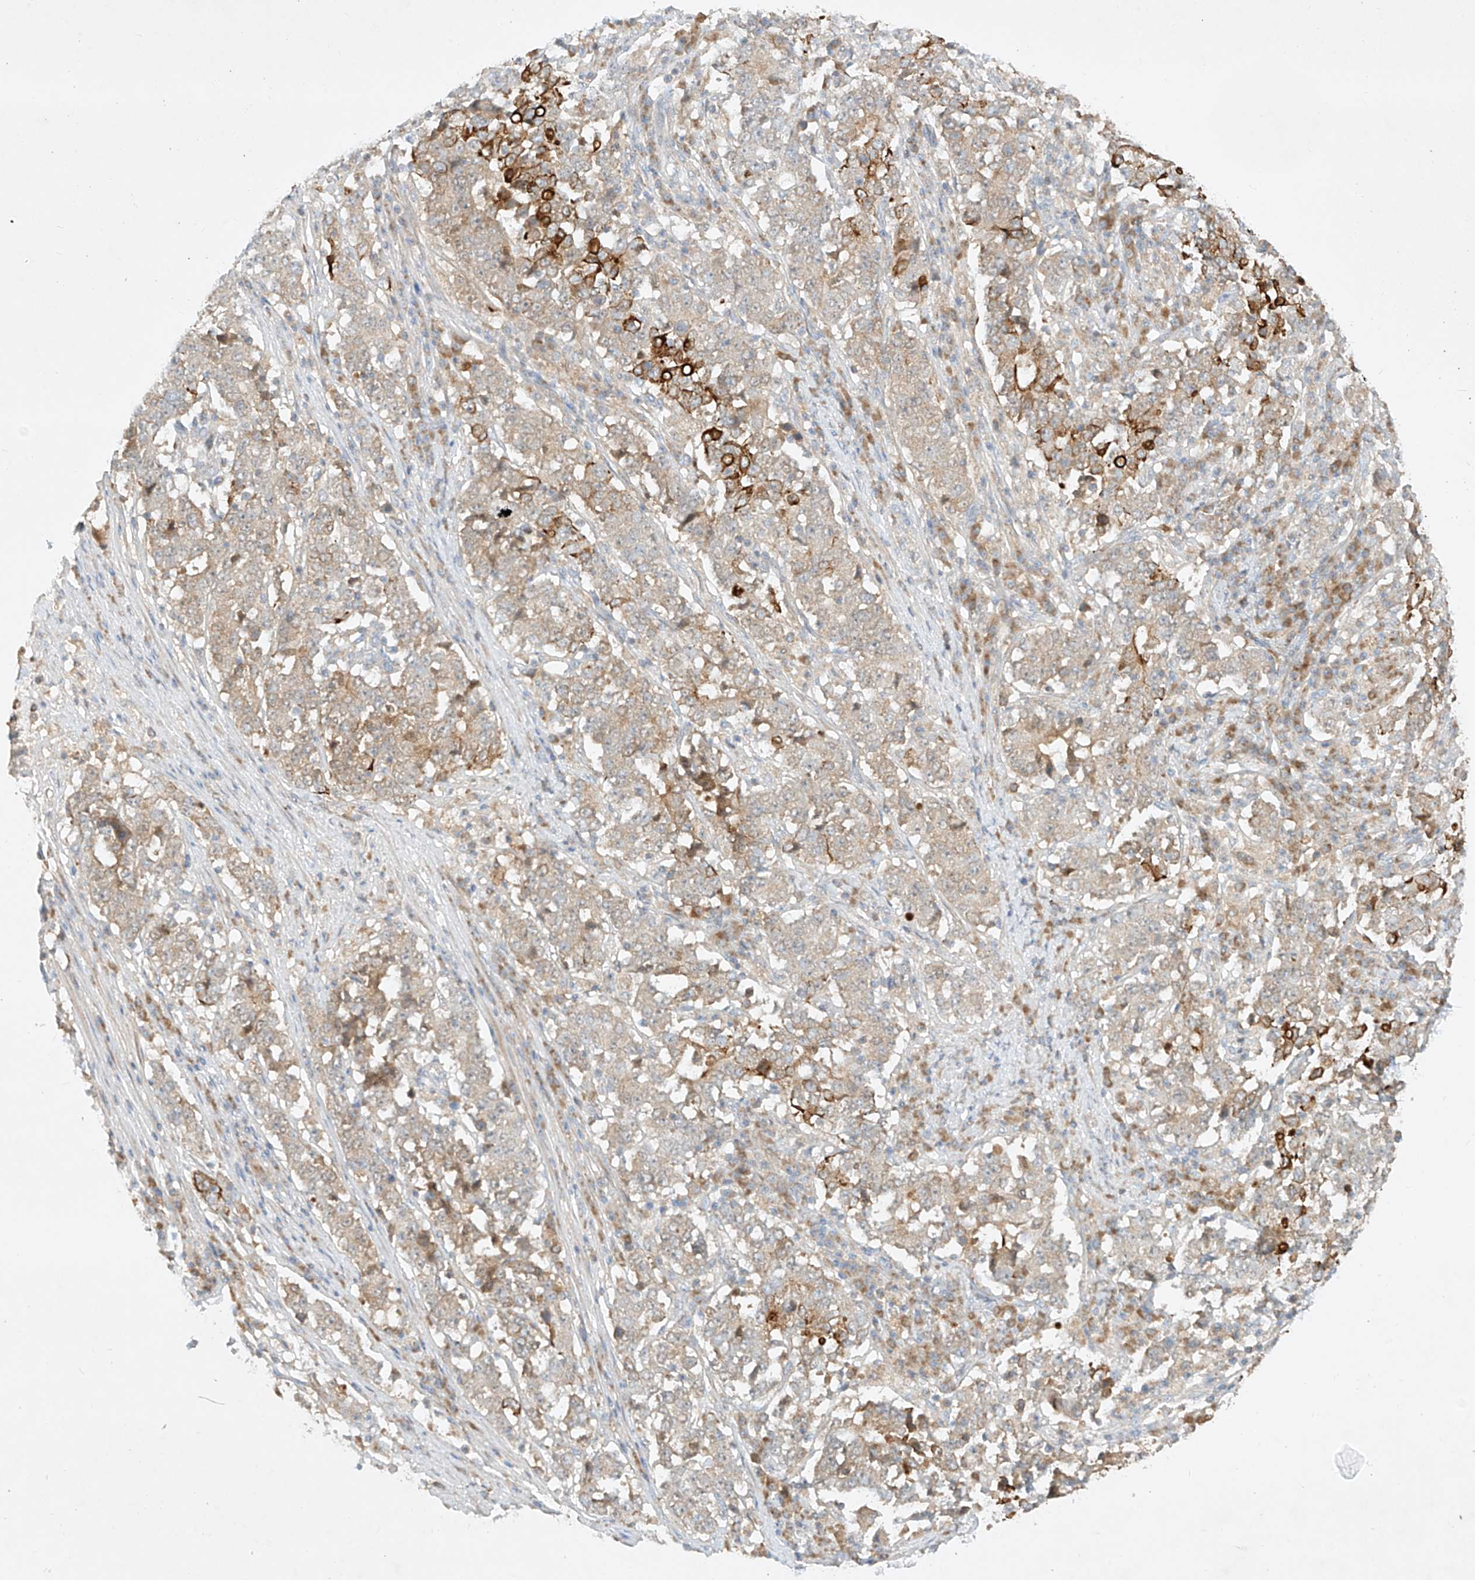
{"staining": {"intensity": "strong", "quantity": "<25%", "location": "cytoplasmic/membranous"}, "tissue": "stomach cancer", "cell_type": "Tumor cells", "image_type": "cancer", "snomed": [{"axis": "morphology", "description": "Adenocarcinoma, NOS"}, {"axis": "topography", "description": "Stomach"}], "caption": "A high-resolution photomicrograph shows immunohistochemistry staining of stomach adenocarcinoma, which exhibits strong cytoplasmic/membranous expression in approximately <25% of tumor cells. Nuclei are stained in blue.", "gene": "KPNA7", "patient": {"sex": "male", "age": 59}}